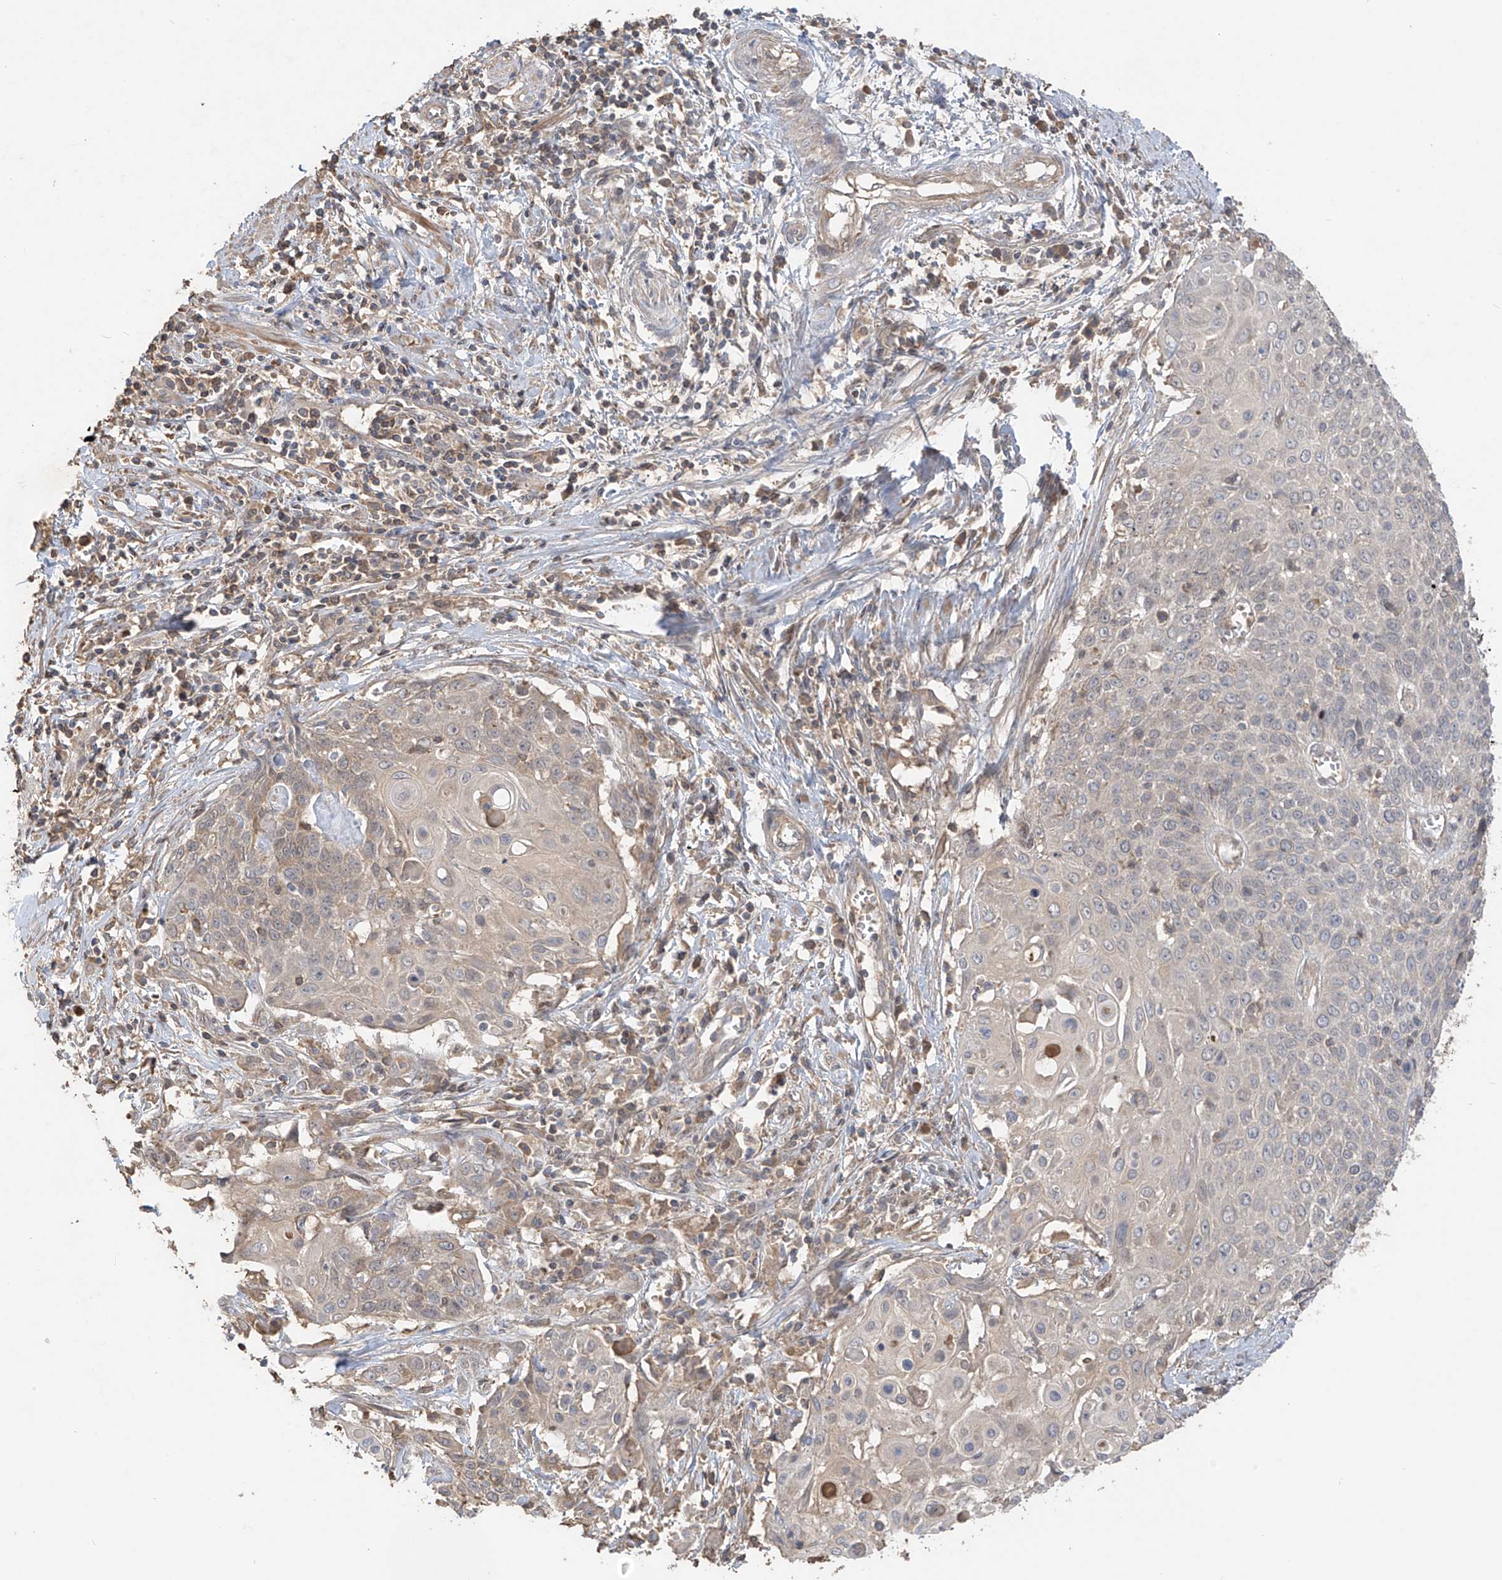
{"staining": {"intensity": "weak", "quantity": "<25%", "location": "cytoplasmic/membranous"}, "tissue": "cervical cancer", "cell_type": "Tumor cells", "image_type": "cancer", "snomed": [{"axis": "morphology", "description": "Squamous cell carcinoma, NOS"}, {"axis": "topography", "description": "Cervix"}], "caption": "Immunohistochemistry (IHC) micrograph of neoplastic tissue: squamous cell carcinoma (cervical) stained with DAB (3,3'-diaminobenzidine) demonstrates no significant protein staining in tumor cells. (Stains: DAB (3,3'-diaminobenzidine) immunohistochemistry with hematoxylin counter stain, Microscopy: brightfield microscopy at high magnification).", "gene": "CACNA2D4", "patient": {"sex": "female", "age": 39}}